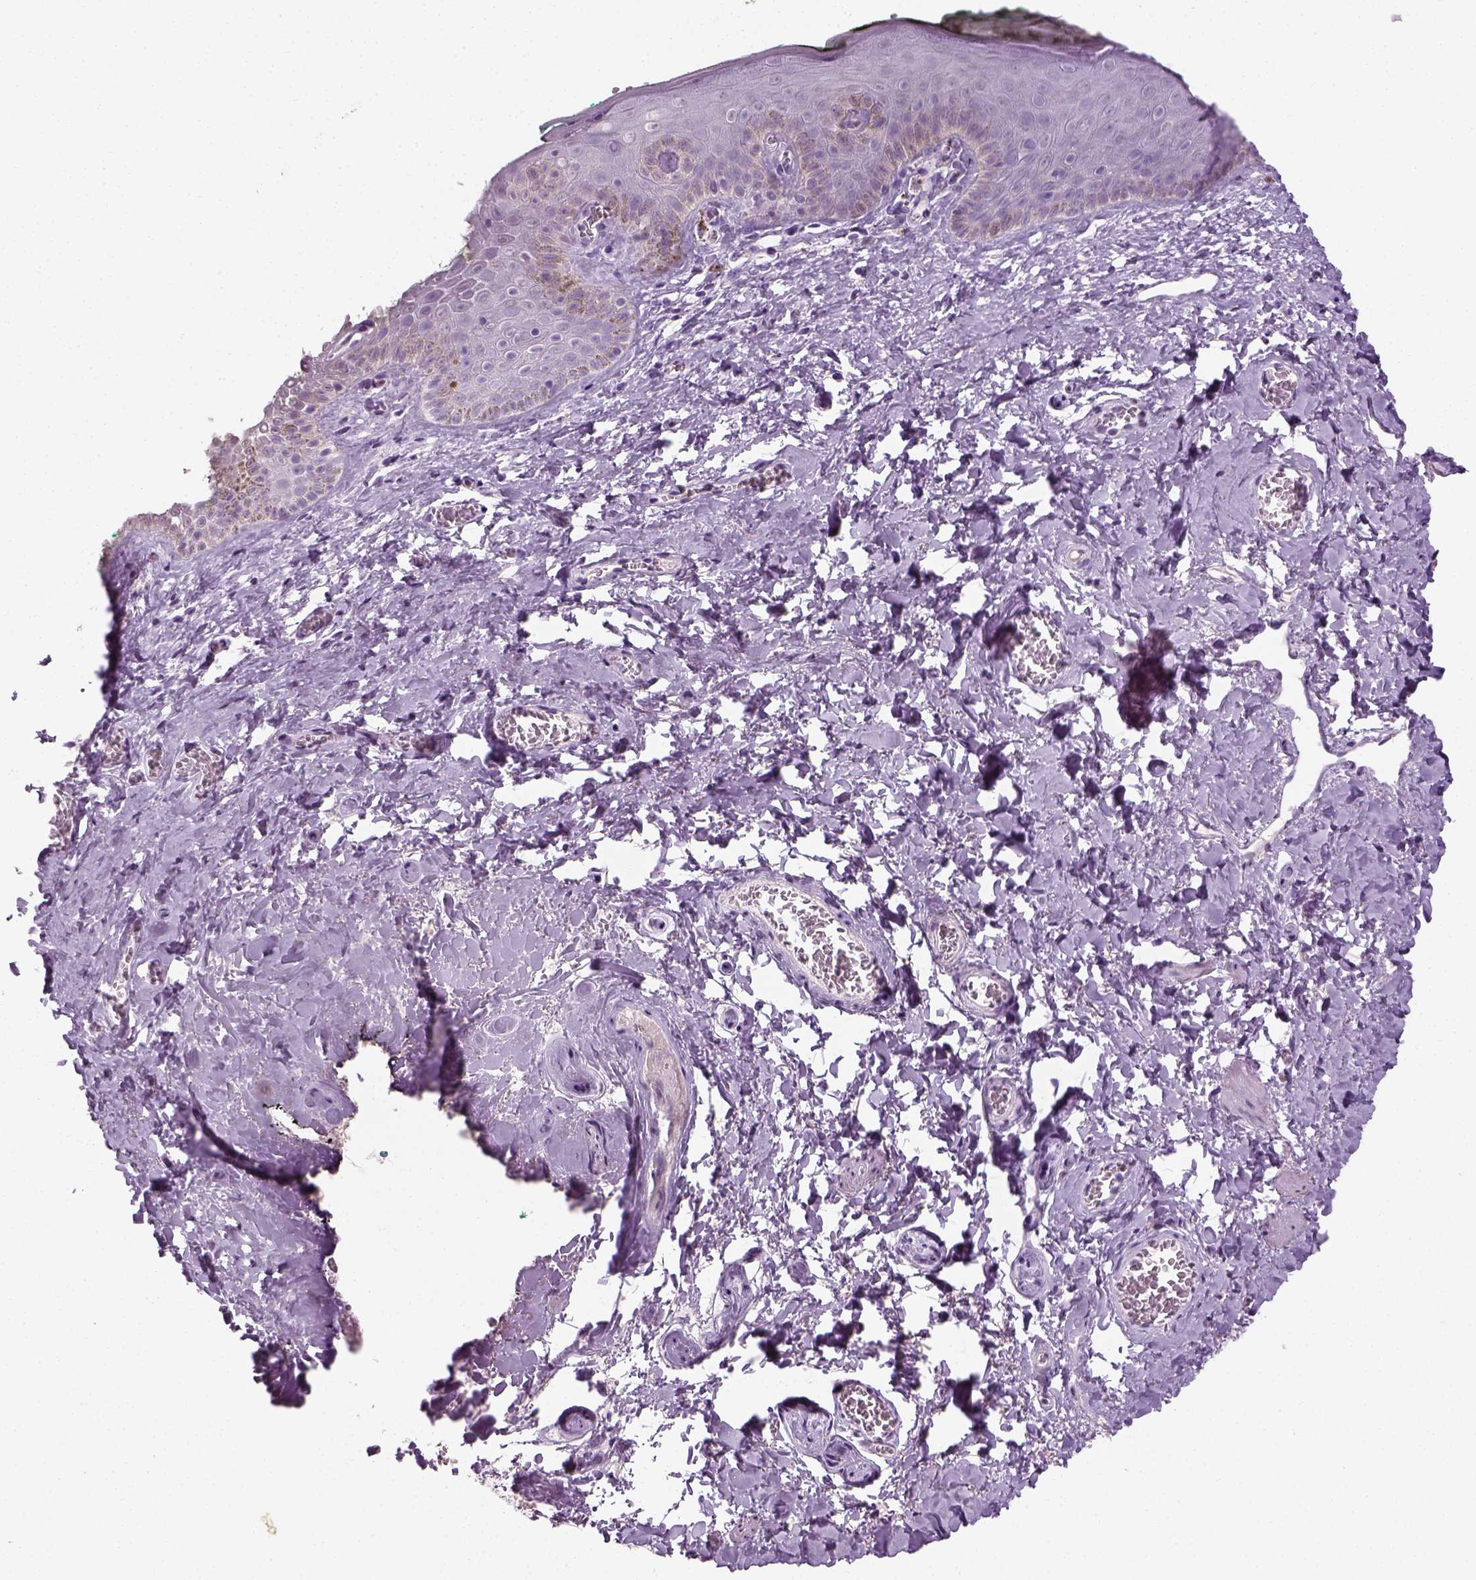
{"staining": {"intensity": "negative", "quantity": "none", "location": "none"}, "tissue": "skin", "cell_type": "Epidermal cells", "image_type": "normal", "snomed": [{"axis": "morphology", "description": "Normal tissue, NOS"}, {"axis": "topography", "description": "Vulva"}, {"axis": "topography", "description": "Peripheral nerve tissue"}], "caption": "Epidermal cells show no significant positivity in normal skin. Brightfield microscopy of IHC stained with DAB (3,3'-diaminobenzidine) (brown) and hematoxylin (blue), captured at high magnification.", "gene": "TH", "patient": {"sex": "female", "age": 66}}